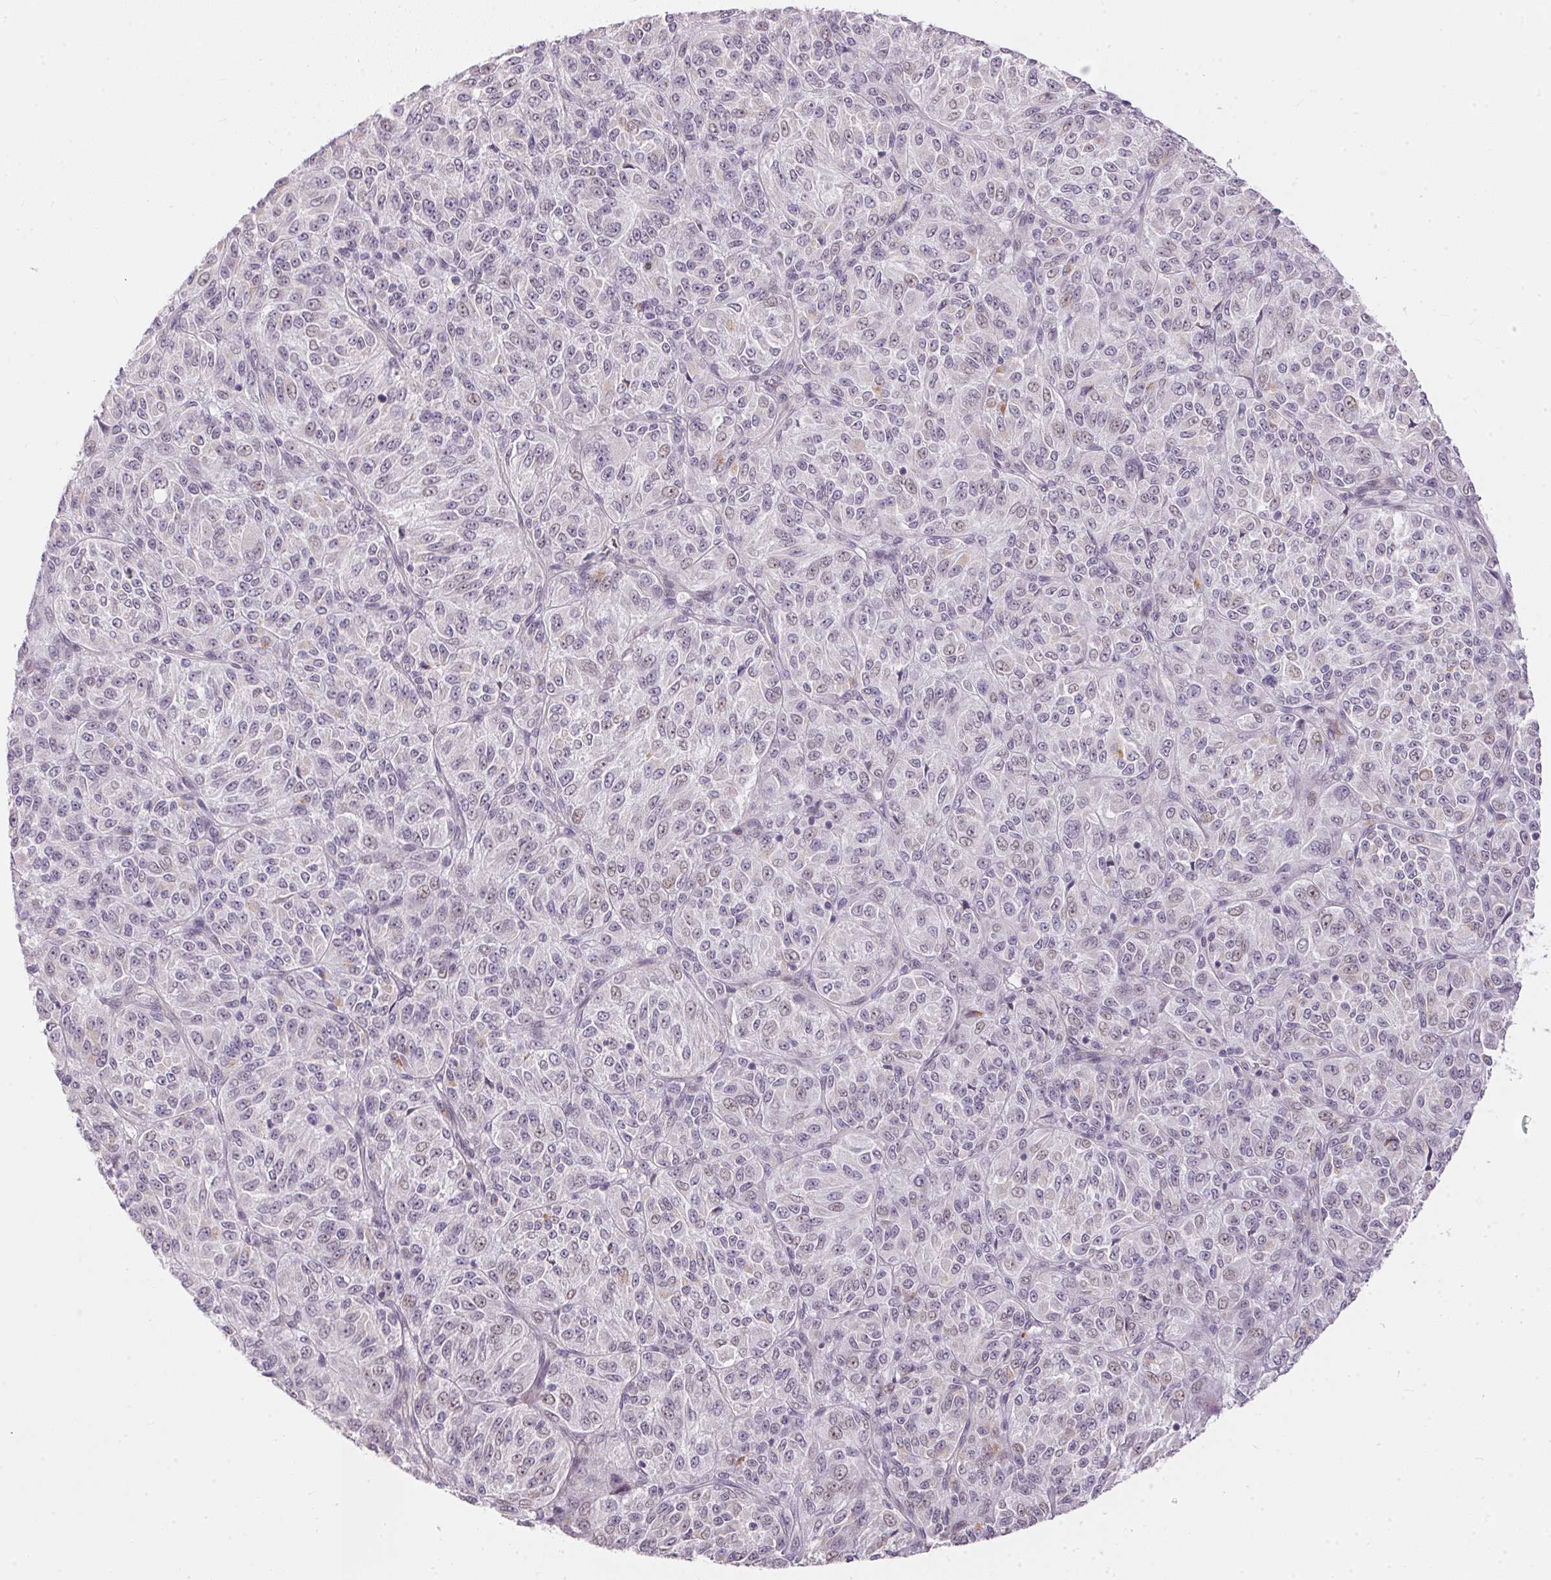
{"staining": {"intensity": "negative", "quantity": "none", "location": "none"}, "tissue": "melanoma", "cell_type": "Tumor cells", "image_type": "cancer", "snomed": [{"axis": "morphology", "description": "Malignant melanoma, Metastatic site"}, {"axis": "topography", "description": "Brain"}], "caption": "This is an immunohistochemistry (IHC) image of human melanoma. There is no staining in tumor cells.", "gene": "GDAP1L1", "patient": {"sex": "female", "age": 56}}